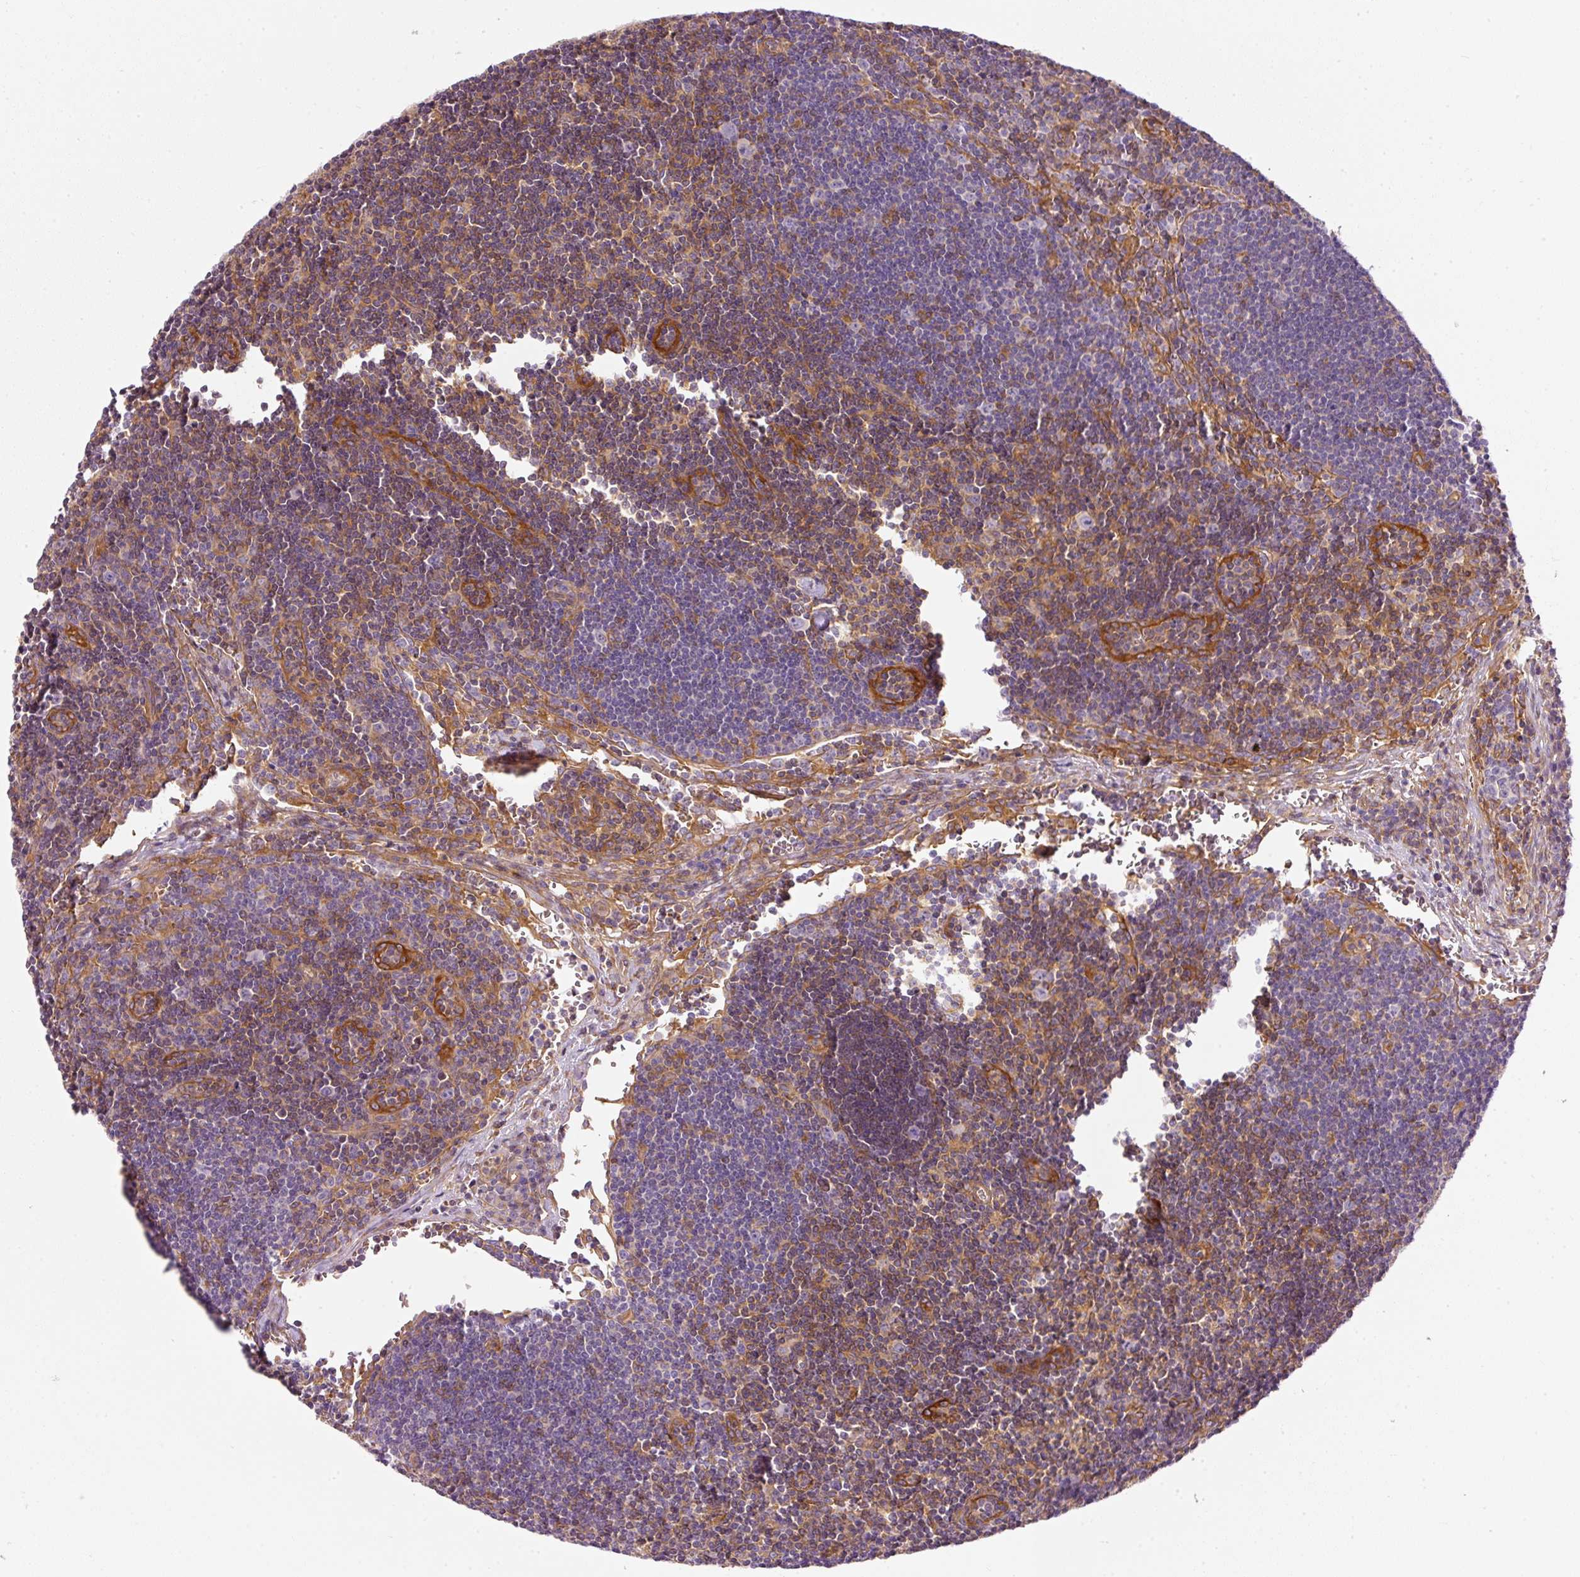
{"staining": {"intensity": "moderate", "quantity": "<25%", "location": "cytoplasmic/membranous"}, "tissue": "lymph node", "cell_type": "Germinal center cells", "image_type": "normal", "snomed": [{"axis": "morphology", "description": "Normal tissue, NOS"}, {"axis": "topography", "description": "Lymph node"}], "caption": "Immunohistochemistry histopathology image of normal lymph node: lymph node stained using IHC demonstrates low levels of moderate protein expression localized specifically in the cytoplasmic/membranous of germinal center cells, appearing as a cytoplasmic/membranous brown color.", "gene": "TBC1D2B", "patient": {"sex": "female", "age": 29}}